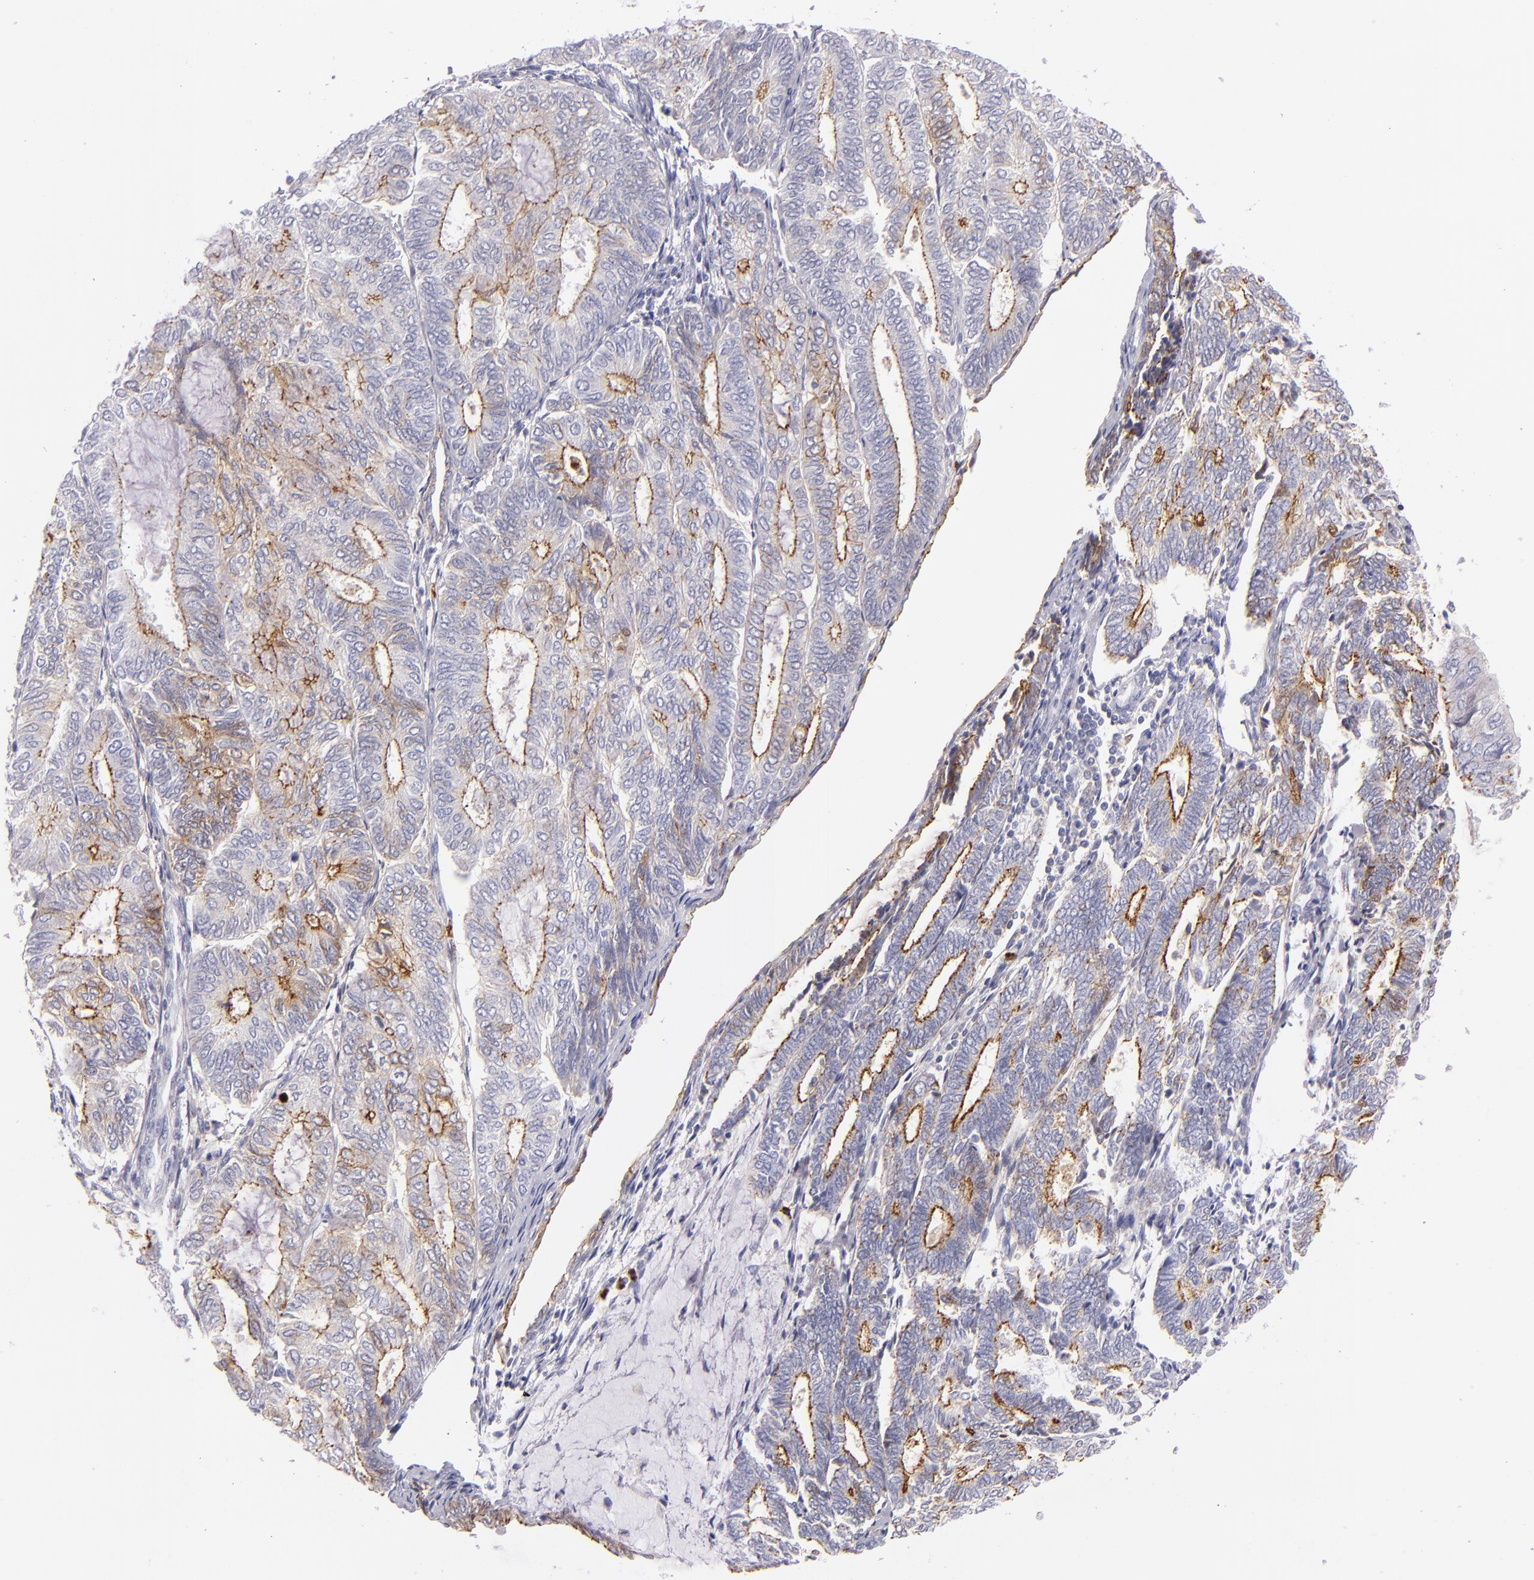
{"staining": {"intensity": "moderate", "quantity": ">75%", "location": "cytoplasmic/membranous"}, "tissue": "endometrial cancer", "cell_type": "Tumor cells", "image_type": "cancer", "snomed": [{"axis": "morphology", "description": "Adenocarcinoma, NOS"}, {"axis": "topography", "description": "Endometrium"}], "caption": "Tumor cells reveal medium levels of moderate cytoplasmic/membranous positivity in approximately >75% of cells in human endometrial cancer.", "gene": "CDH3", "patient": {"sex": "female", "age": 59}}